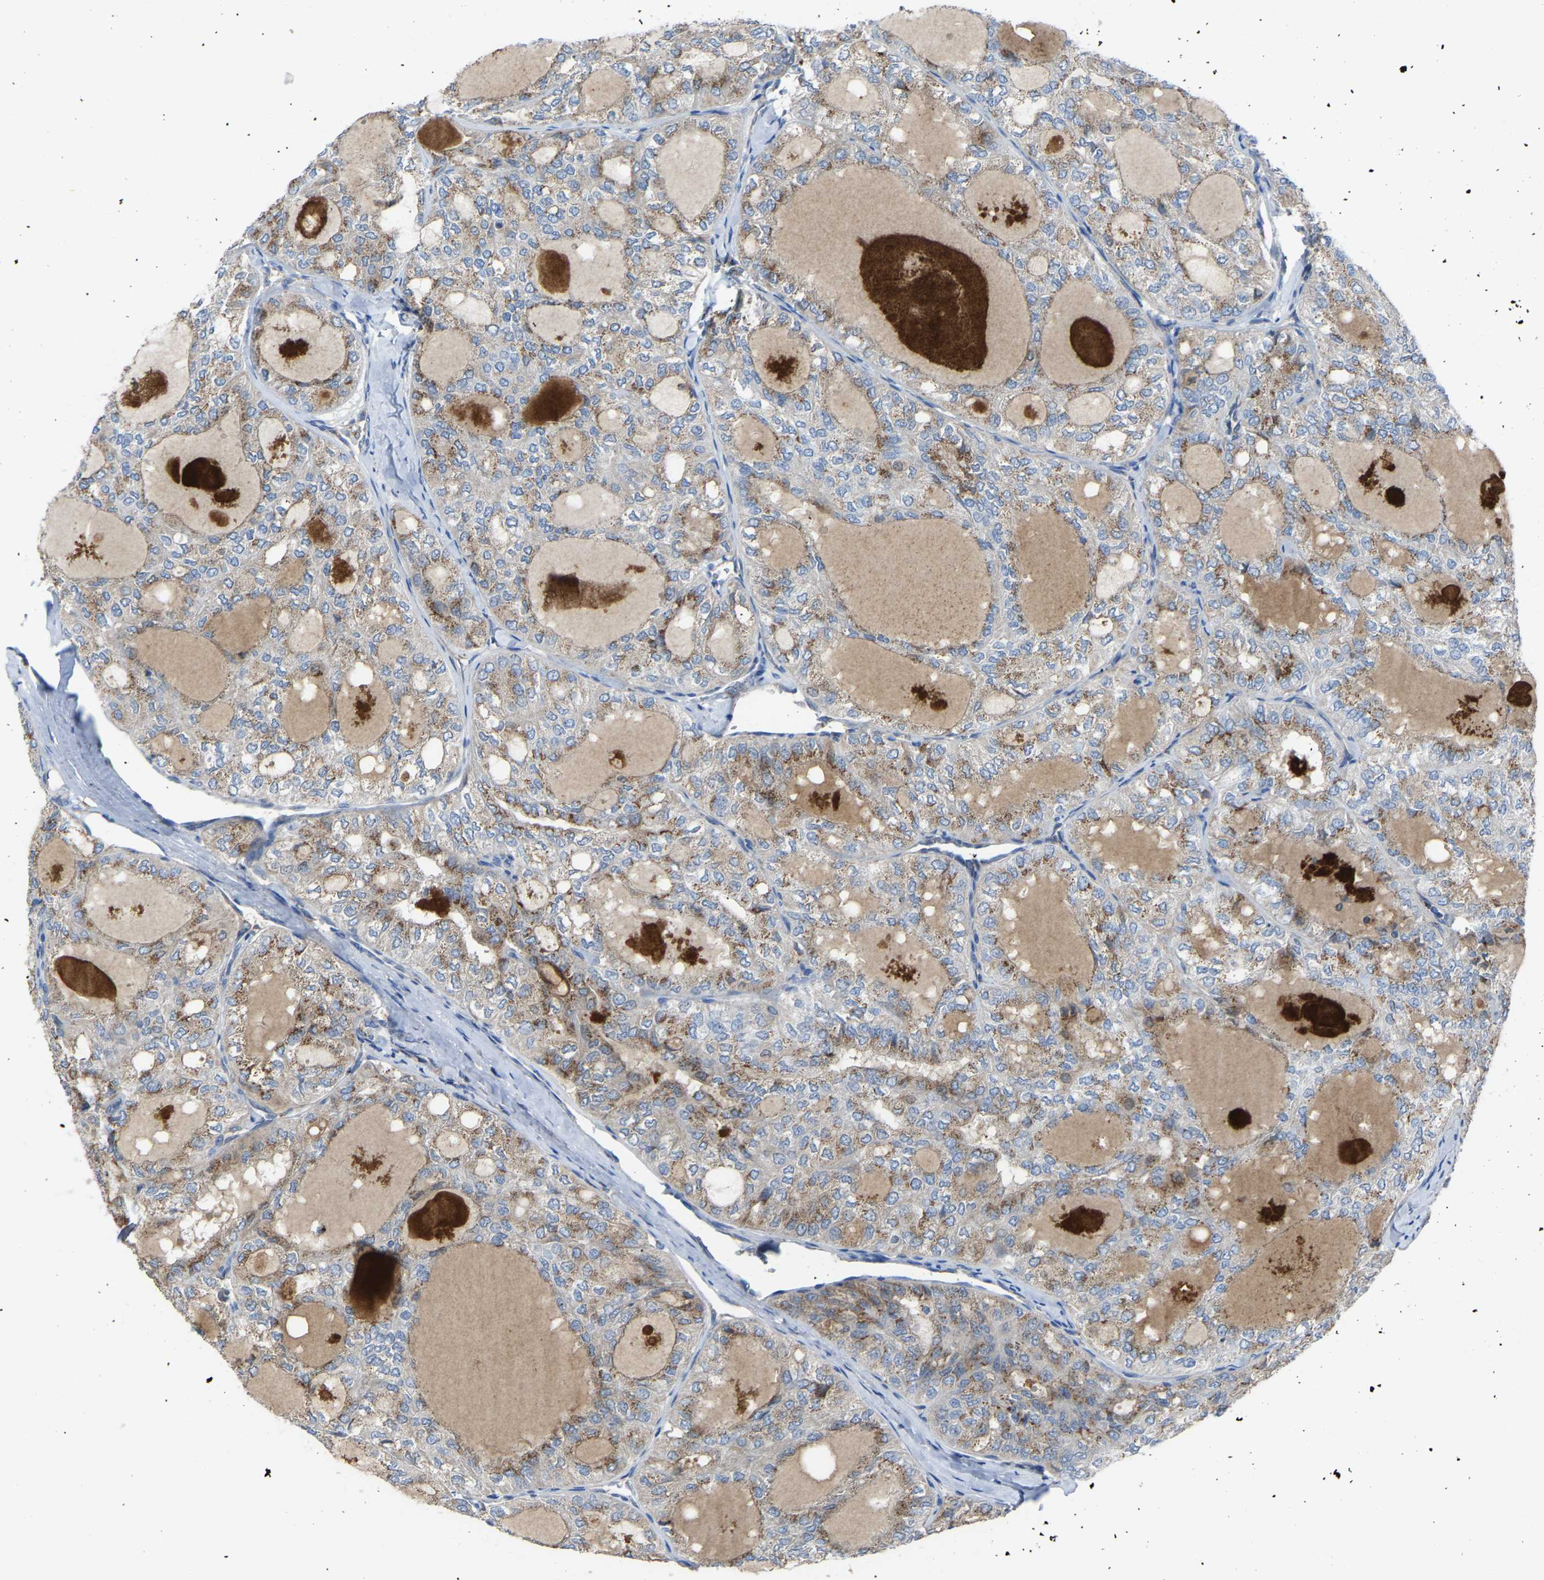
{"staining": {"intensity": "weak", "quantity": ">75%", "location": "cytoplasmic/membranous"}, "tissue": "thyroid cancer", "cell_type": "Tumor cells", "image_type": "cancer", "snomed": [{"axis": "morphology", "description": "Follicular adenoma carcinoma, NOS"}, {"axis": "topography", "description": "Thyroid gland"}], "caption": "There is low levels of weak cytoplasmic/membranous positivity in tumor cells of thyroid cancer, as demonstrated by immunohistochemical staining (brown color).", "gene": "CANT1", "patient": {"sex": "male", "age": 75}}